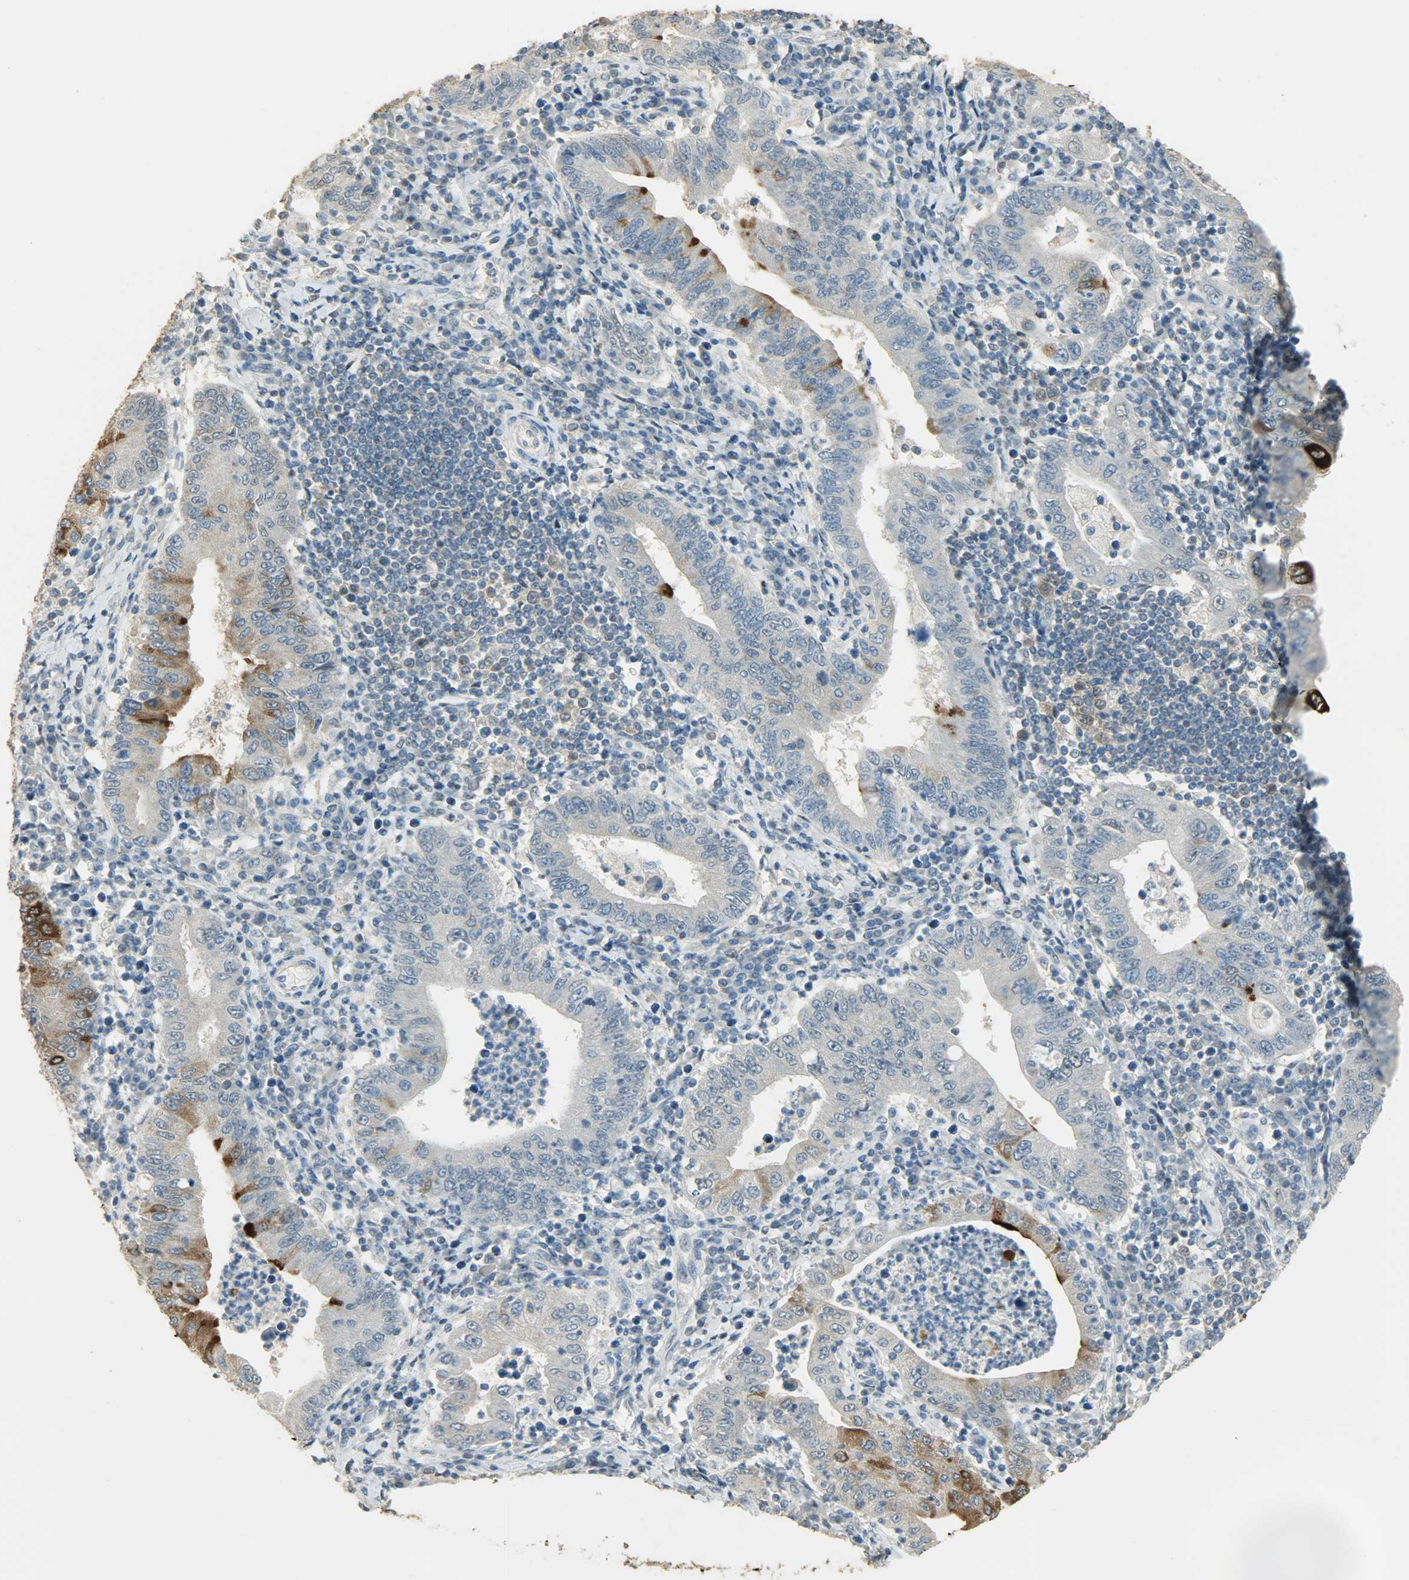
{"staining": {"intensity": "strong", "quantity": "<25%", "location": "cytoplasmic/membranous"}, "tissue": "stomach cancer", "cell_type": "Tumor cells", "image_type": "cancer", "snomed": [{"axis": "morphology", "description": "Normal tissue, NOS"}, {"axis": "morphology", "description": "Adenocarcinoma, NOS"}, {"axis": "topography", "description": "Esophagus"}, {"axis": "topography", "description": "Stomach, upper"}, {"axis": "topography", "description": "Peripheral nerve tissue"}], "caption": "Strong cytoplasmic/membranous expression for a protein is appreciated in about <25% of tumor cells of stomach adenocarcinoma using IHC.", "gene": "PRMT5", "patient": {"sex": "male", "age": 62}}